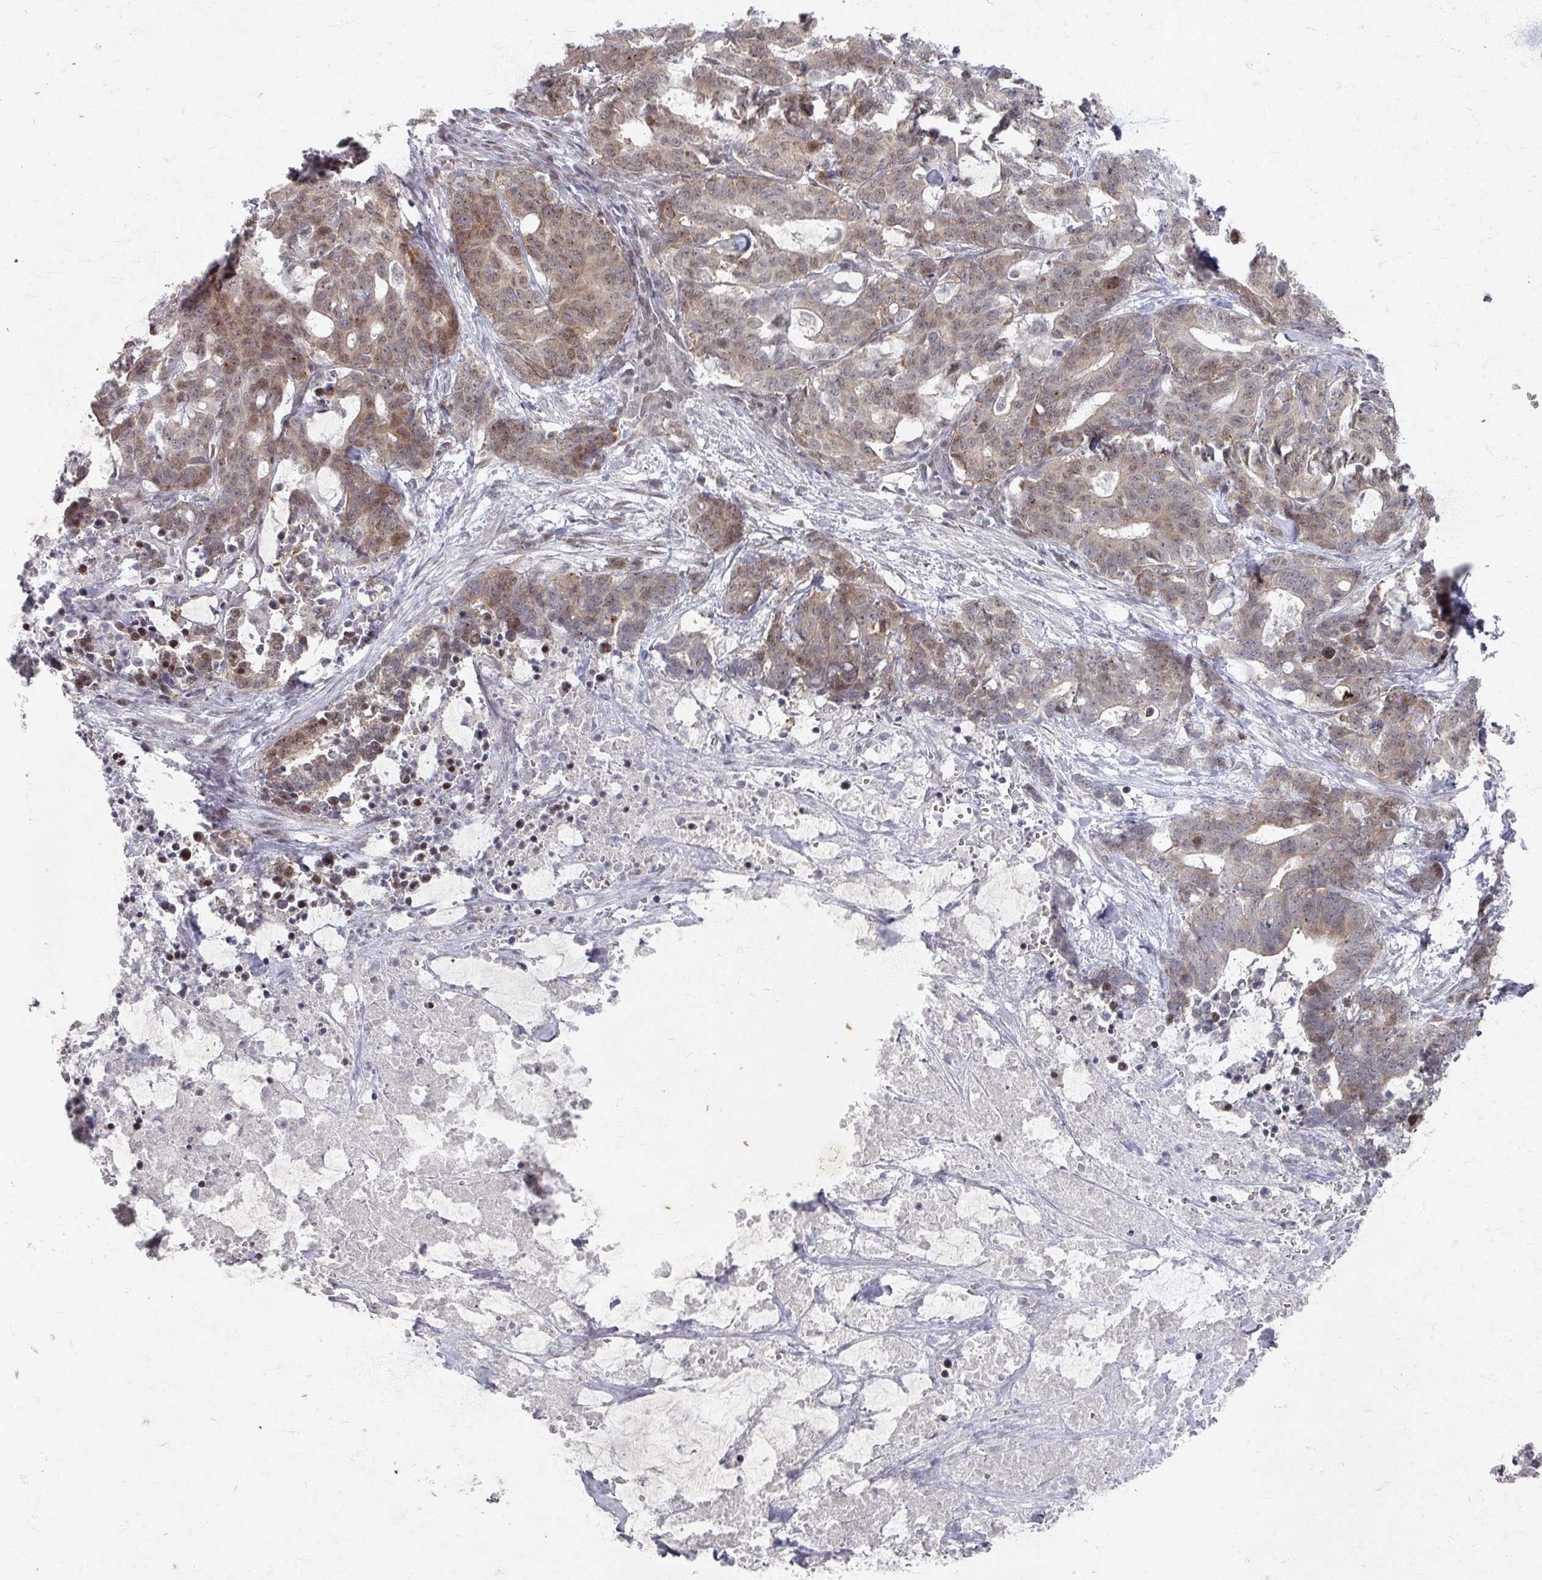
{"staining": {"intensity": "moderate", "quantity": "25%-75%", "location": "cytoplasmic/membranous,nuclear"}, "tissue": "stomach cancer", "cell_type": "Tumor cells", "image_type": "cancer", "snomed": [{"axis": "morphology", "description": "Normal tissue, NOS"}, {"axis": "morphology", "description": "Adenocarcinoma, NOS"}, {"axis": "topography", "description": "Stomach"}], "caption": "Protein expression analysis of human stomach cancer (adenocarcinoma) reveals moderate cytoplasmic/membranous and nuclear staining in about 25%-75% of tumor cells. Using DAB (3,3'-diaminobenzidine) (brown) and hematoxylin (blue) stains, captured at high magnification using brightfield microscopy.", "gene": "PSKH1", "patient": {"sex": "female", "age": 64}}